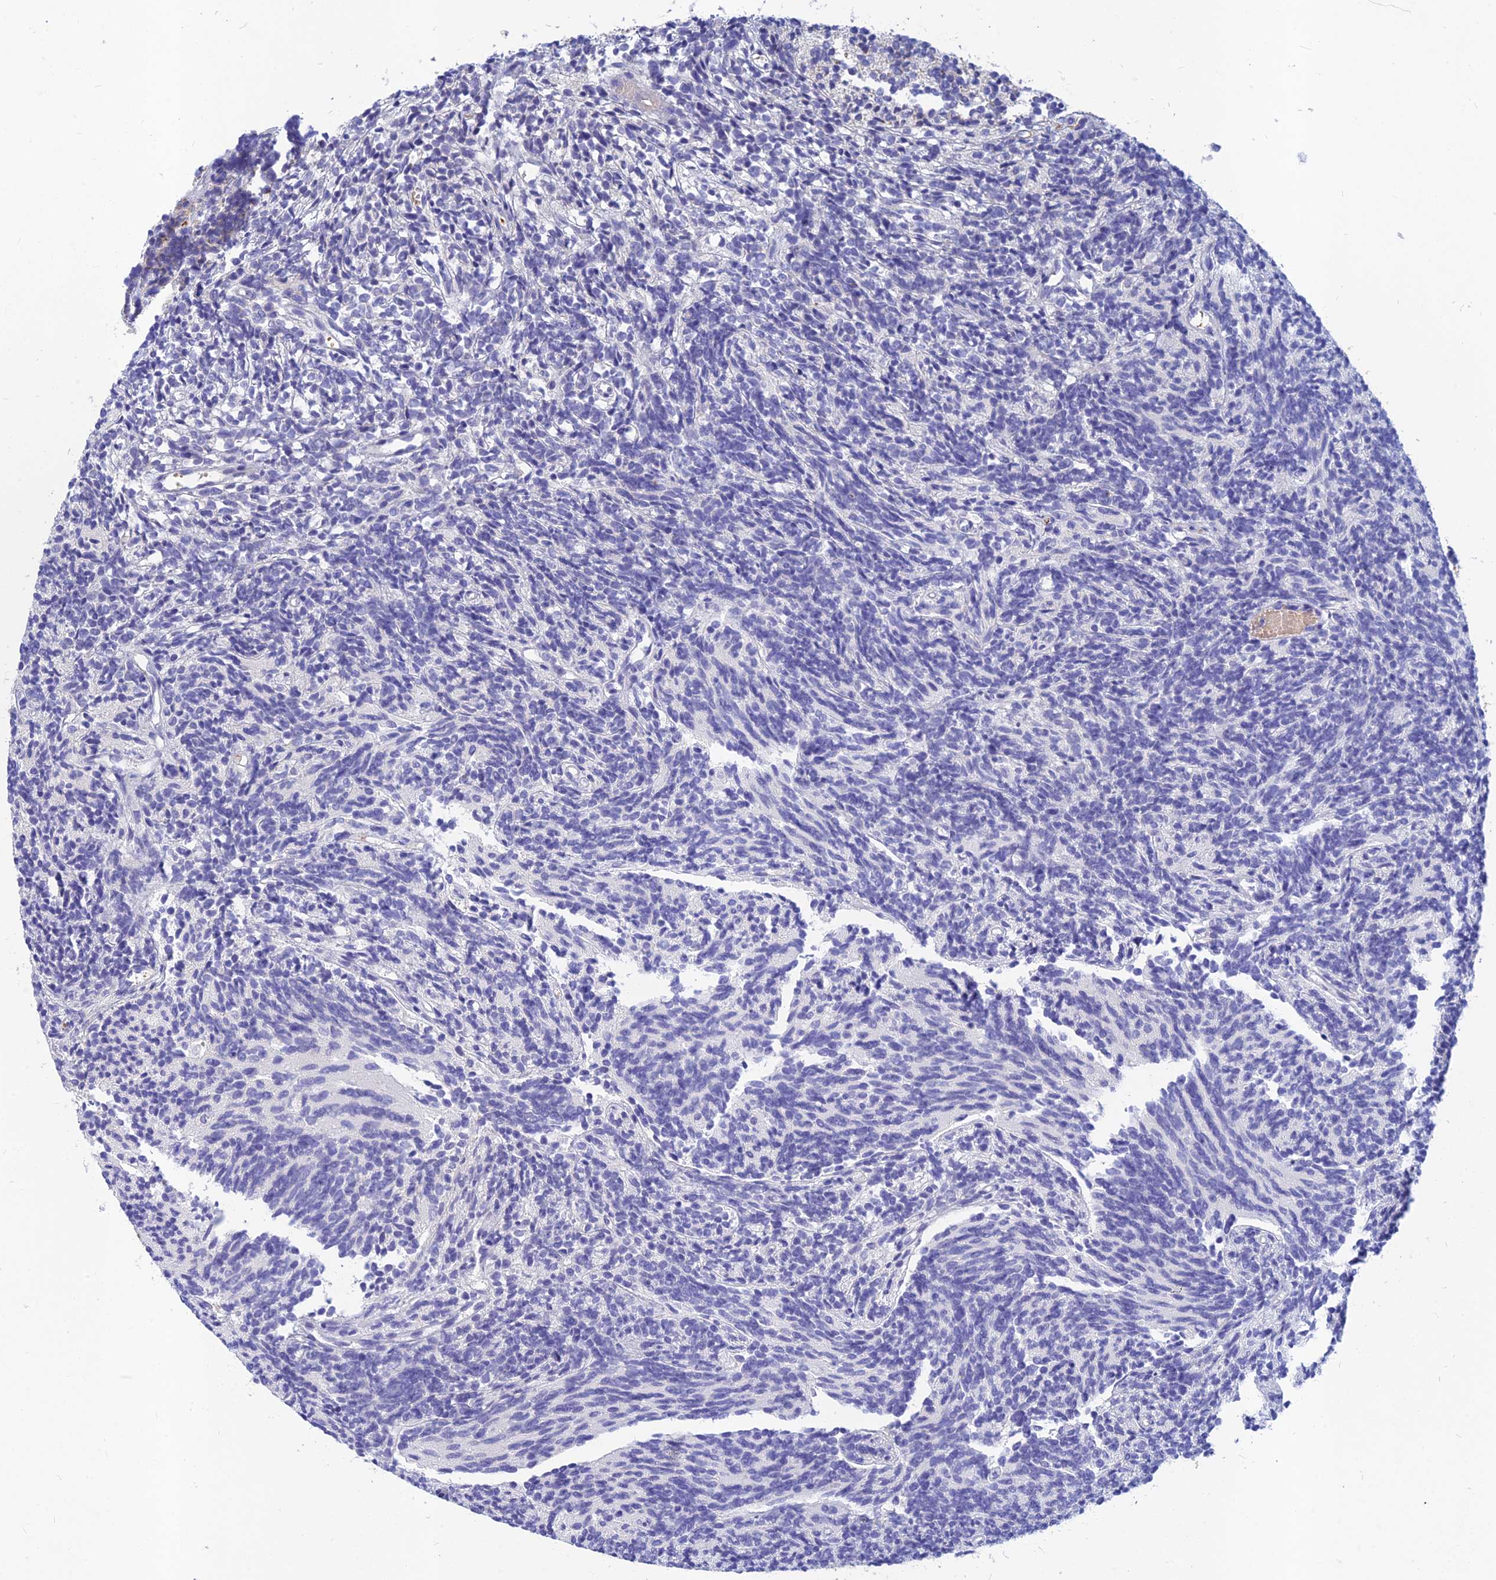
{"staining": {"intensity": "negative", "quantity": "none", "location": "none"}, "tissue": "glioma", "cell_type": "Tumor cells", "image_type": "cancer", "snomed": [{"axis": "morphology", "description": "Glioma, malignant, Low grade"}, {"axis": "topography", "description": "Brain"}], "caption": "High power microscopy image of an immunohistochemistry histopathology image of glioma, revealing no significant expression in tumor cells.", "gene": "CACNA1B", "patient": {"sex": "female", "age": 1}}